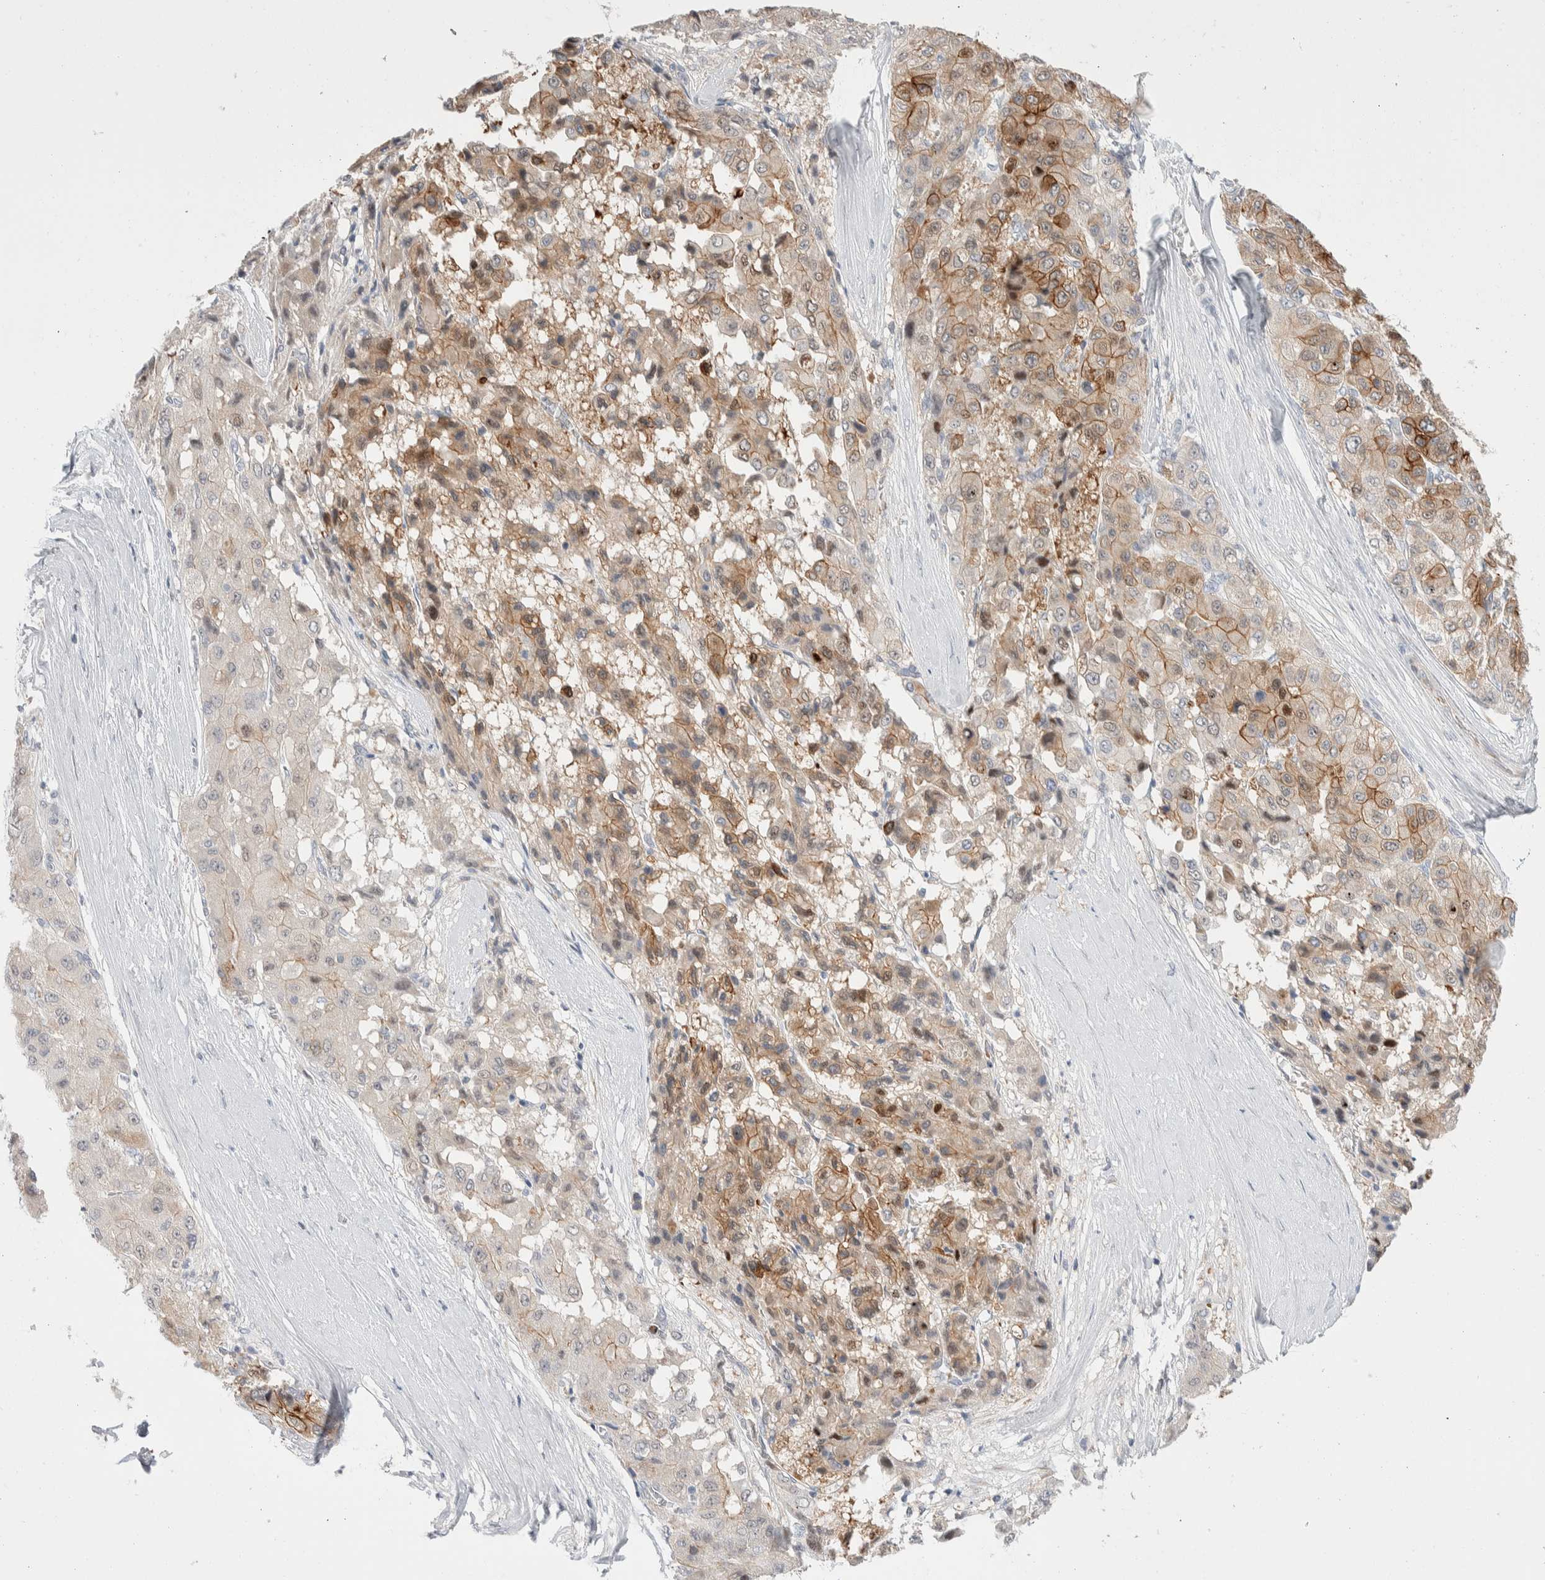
{"staining": {"intensity": "moderate", "quantity": ">75%", "location": "cytoplasmic/membranous"}, "tissue": "liver cancer", "cell_type": "Tumor cells", "image_type": "cancer", "snomed": [{"axis": "morphology", "description": "Carcinoma, Hepatocellular, NOS"}, {"axis": "topography", "description": "Liver"}], "caption": "The micrograph demonstrates immunohistochemical staining of liver cancer (hepatocellular carcinoma). There is moderate cytoplasmic/membranous expression is seen in about >75% of tumor cells.", "gene": "C1orf112", "patient": {"sex": "male", "age": 80}}